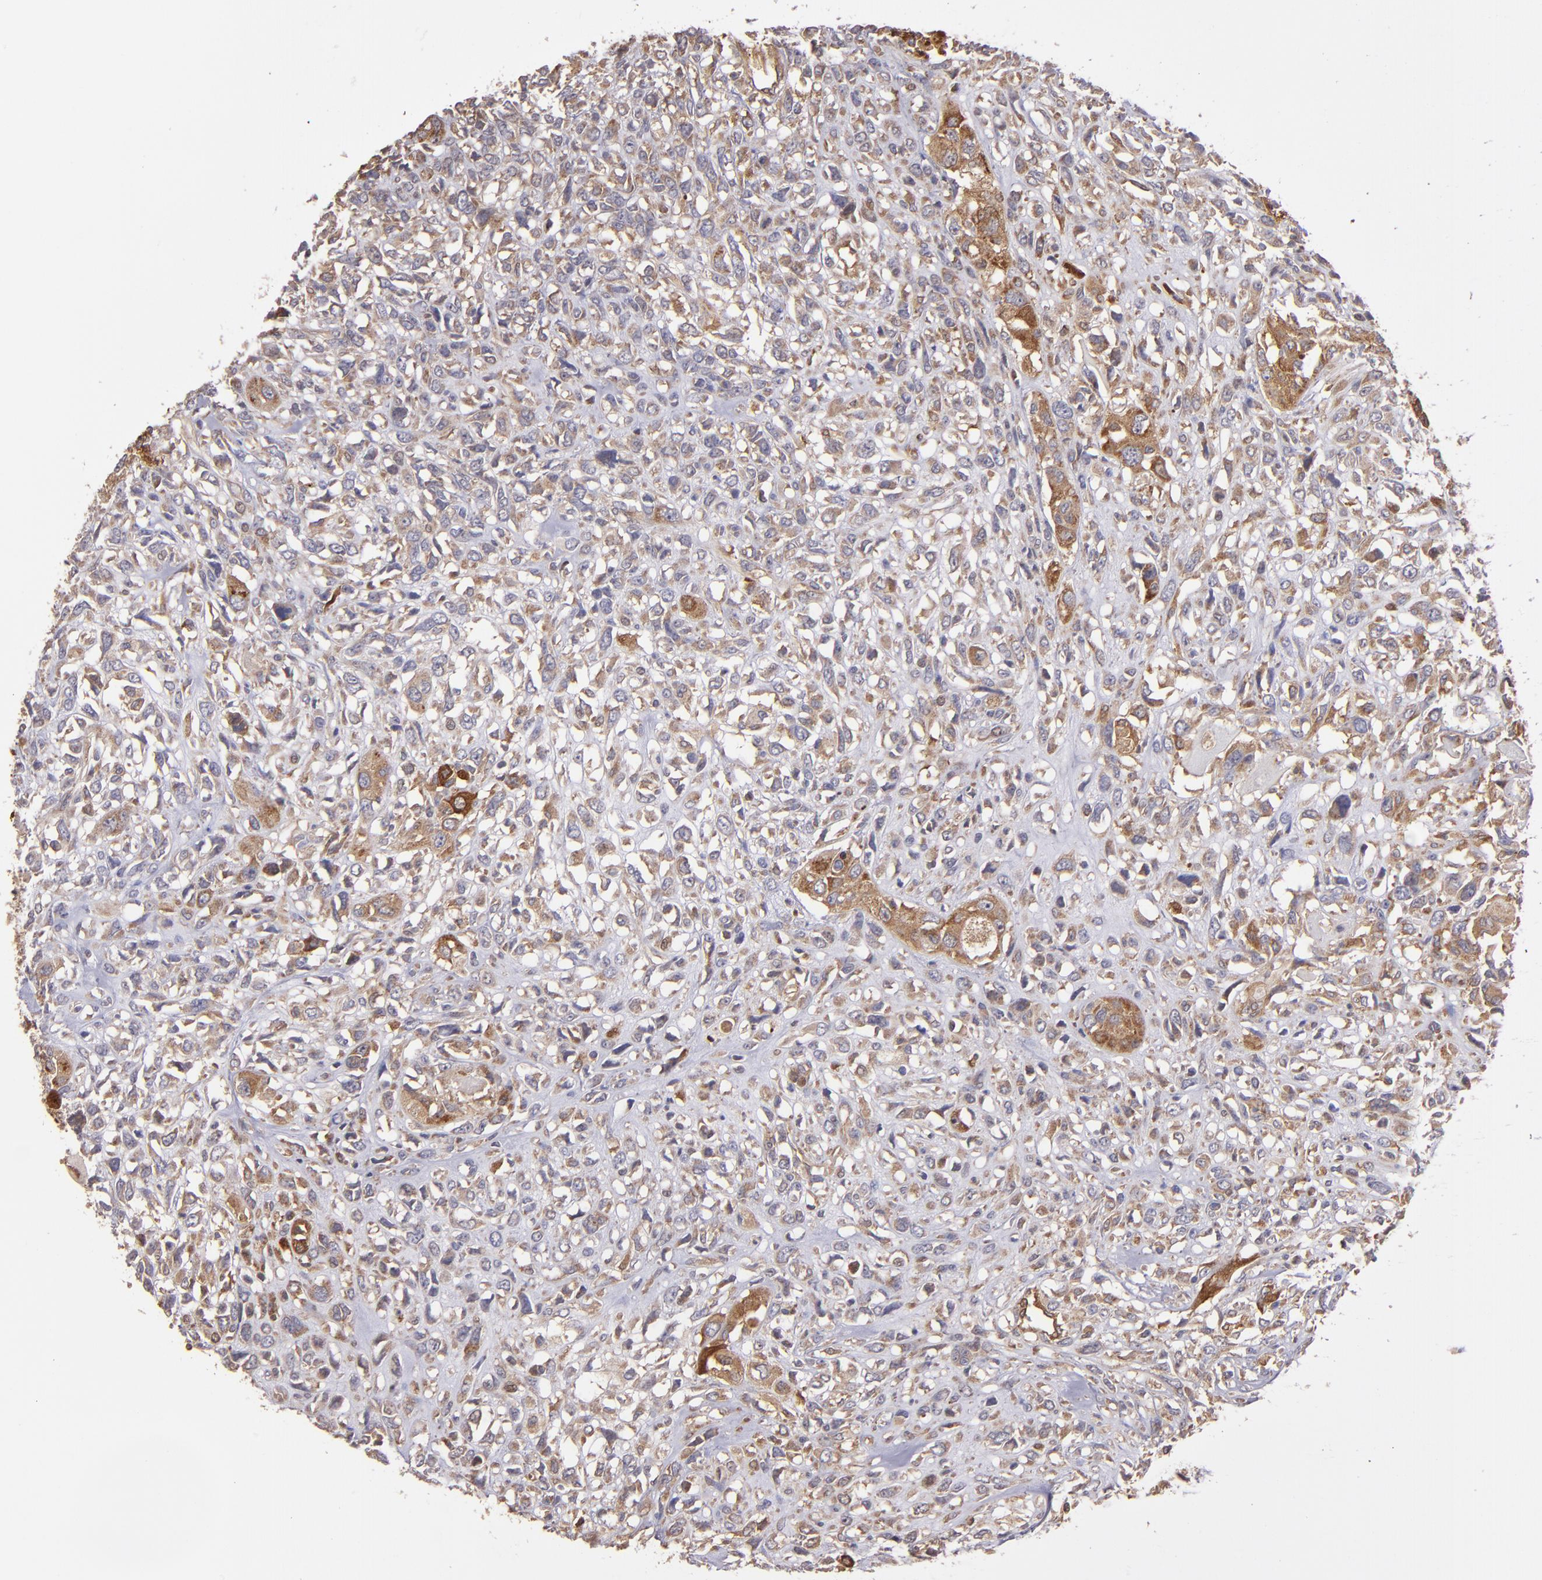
{"staining": {"intensity": "moderate", "quantity": "25%-75%", "location": "cytoplasmic/membranous"}, "tissue": "head and neck cancer", "cell_type": "Tumor cells", "image_type": "cancer", "snomed": [{"axis": "morphology", "description": "Neoplasm, malignant, NOS"}, {"axis": "topography", "description": "Salivary gland"}, {"axis": "topography", "description": "Head-Neck"}], "caption": "The micrograph reveals staining of neoplasm (malignant) (head and neck), revealing moderate cytoplasmic/membranous protein staining (brown color) within tumor cells.", "gene": "IFIH1", "patient": {"sex": "male", "age": 43}}